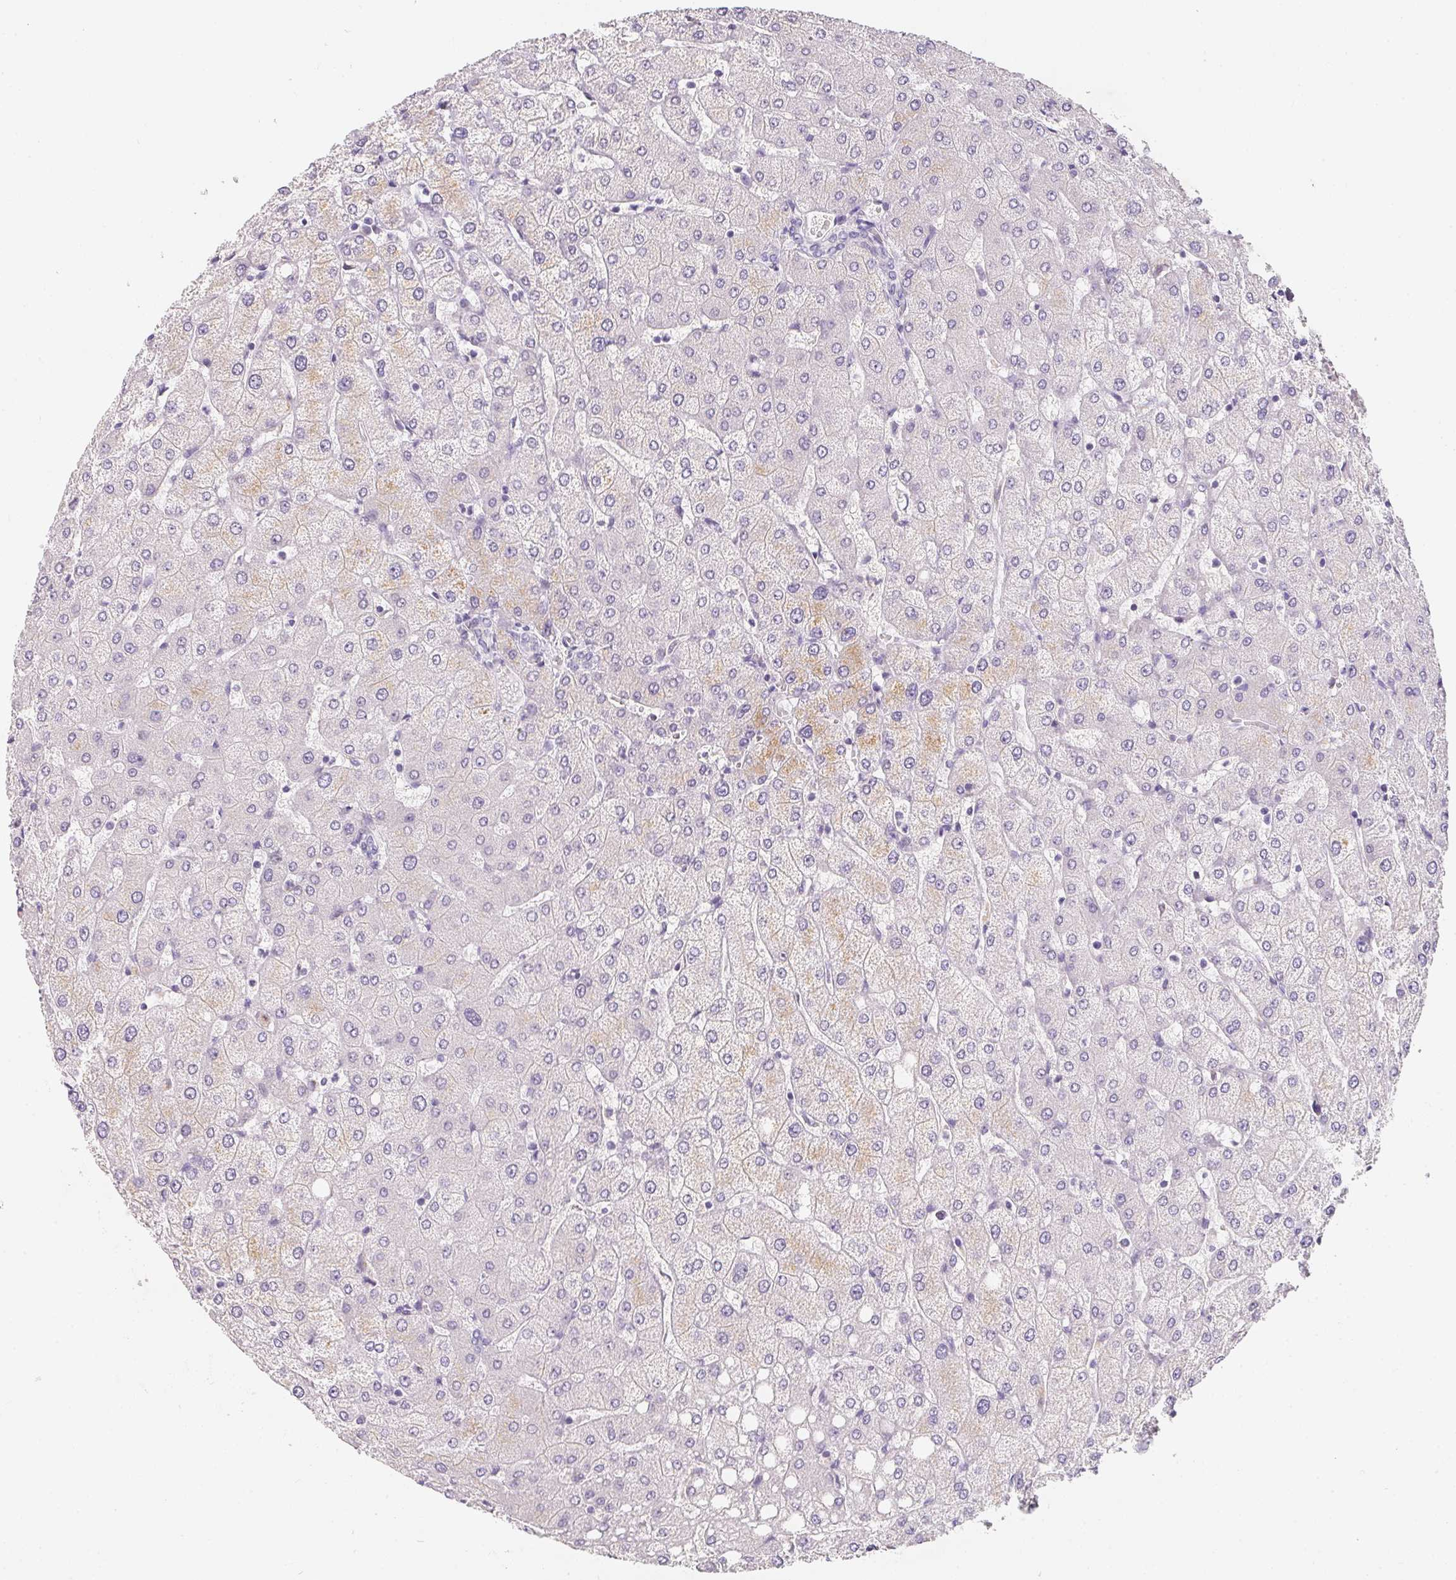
{"staining": {"intensity": "negative", "quantity": "none", "location": "none"}, "tissue": "liver", "cell_type": "Cholangiocytes", "image_type": "normal", "snomed": [{"axis": "morphology", "description": "Normal tissue, NOS"}, {"axis": "topography", "description": "Liver"}], "caption": "Immunohistochemical staining of unremarkable liver exhibits no significant expression in cholangiocytes.", "gene": "MAP1A", "patient": {"sex": "female", "age": 54}}